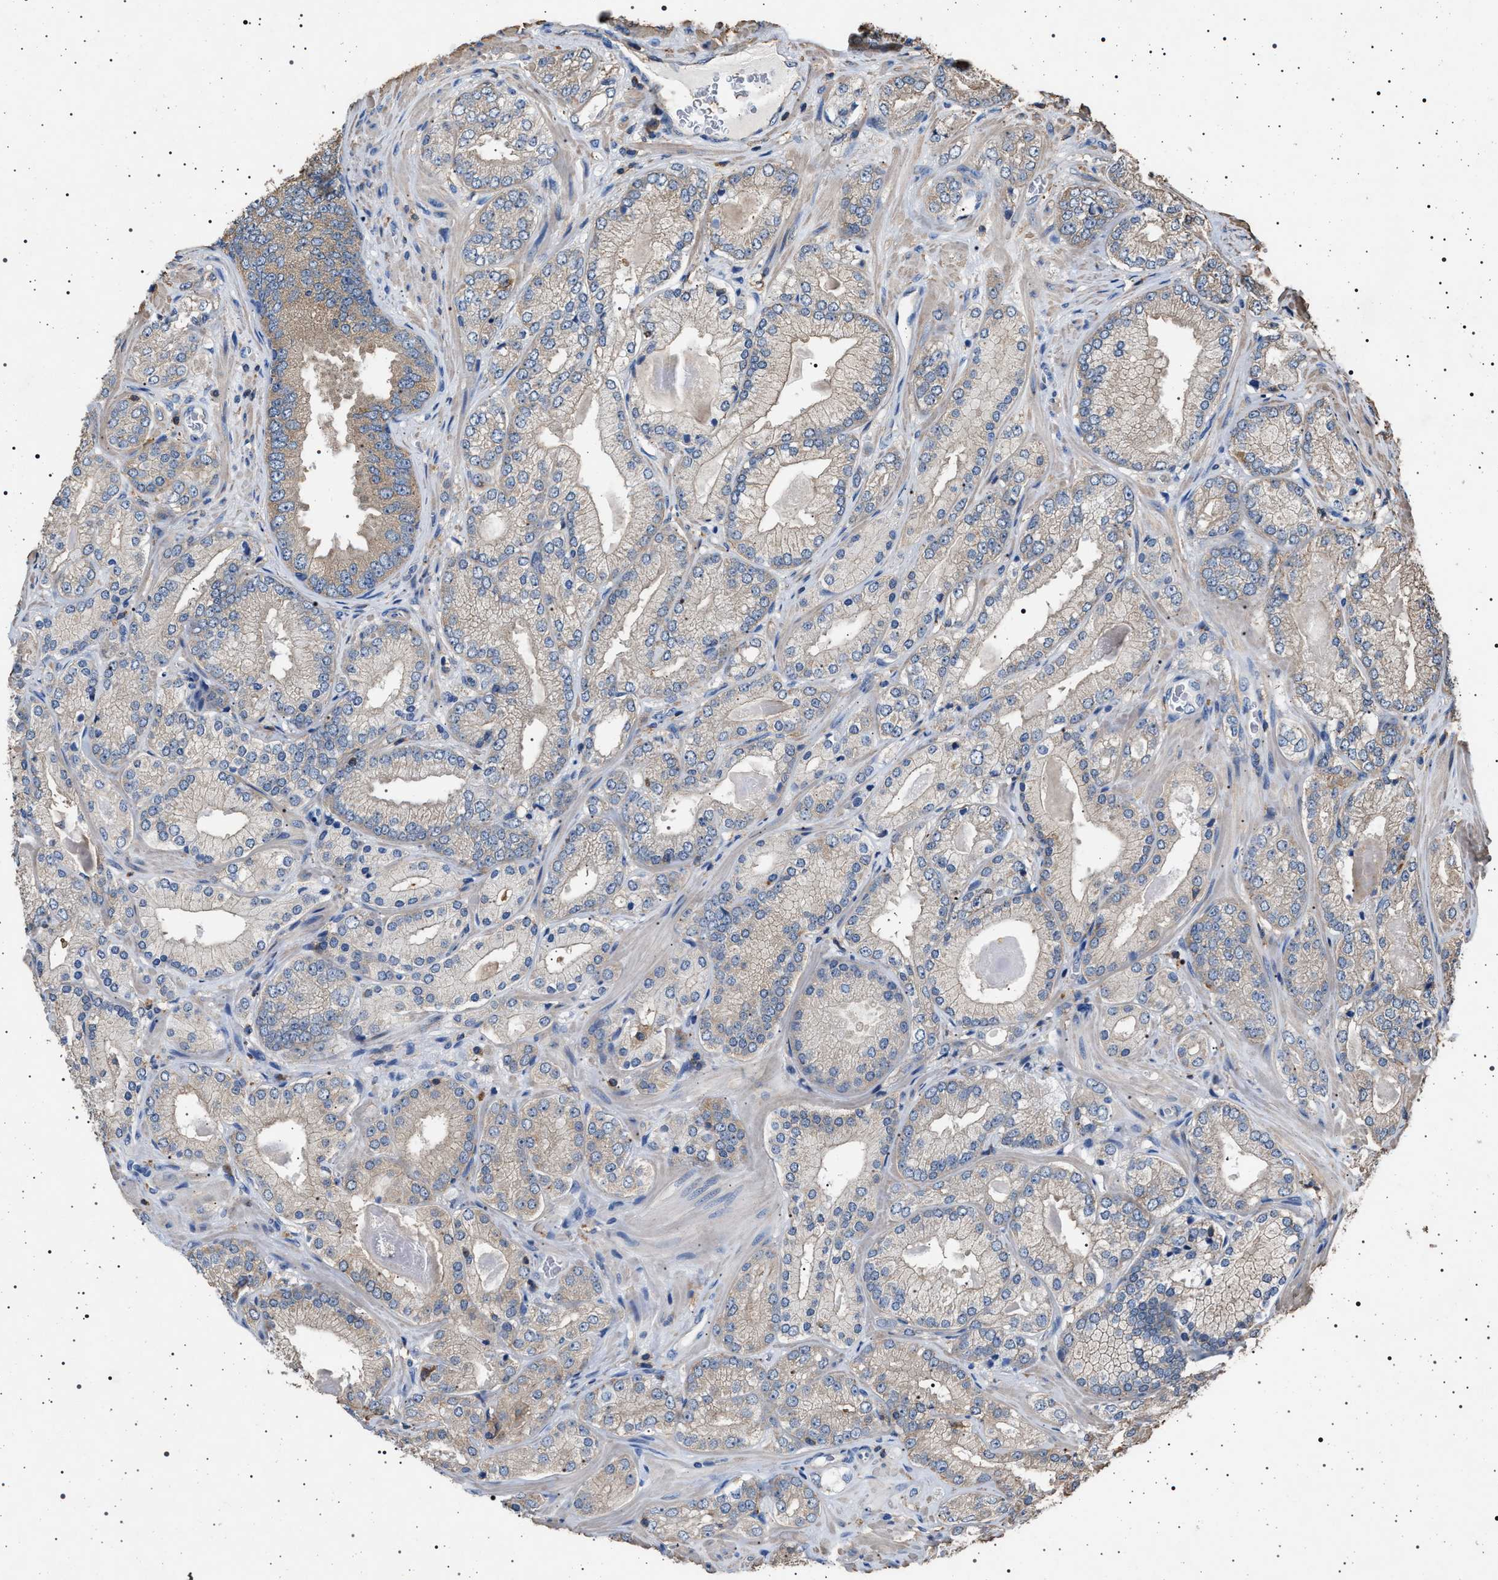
{"staining": {"intensity": "negative", "quantity": "none", "location": "none"}, "tissue": "prostate cancer", "cell_type": "Tumor cells", "image_type": "cancer", "snomed": [{"axis": "morphology", "description": "Adenocarcinoma, Low grade"}, {"axis": "topography", "description": "Prostate"}], "caption": "DAB immunohistochemical staining of prostate cancer shows no significant positivity in tumor cells.", "gene": "SMAP2", "patient": {"sex": "male", "age": 65}}